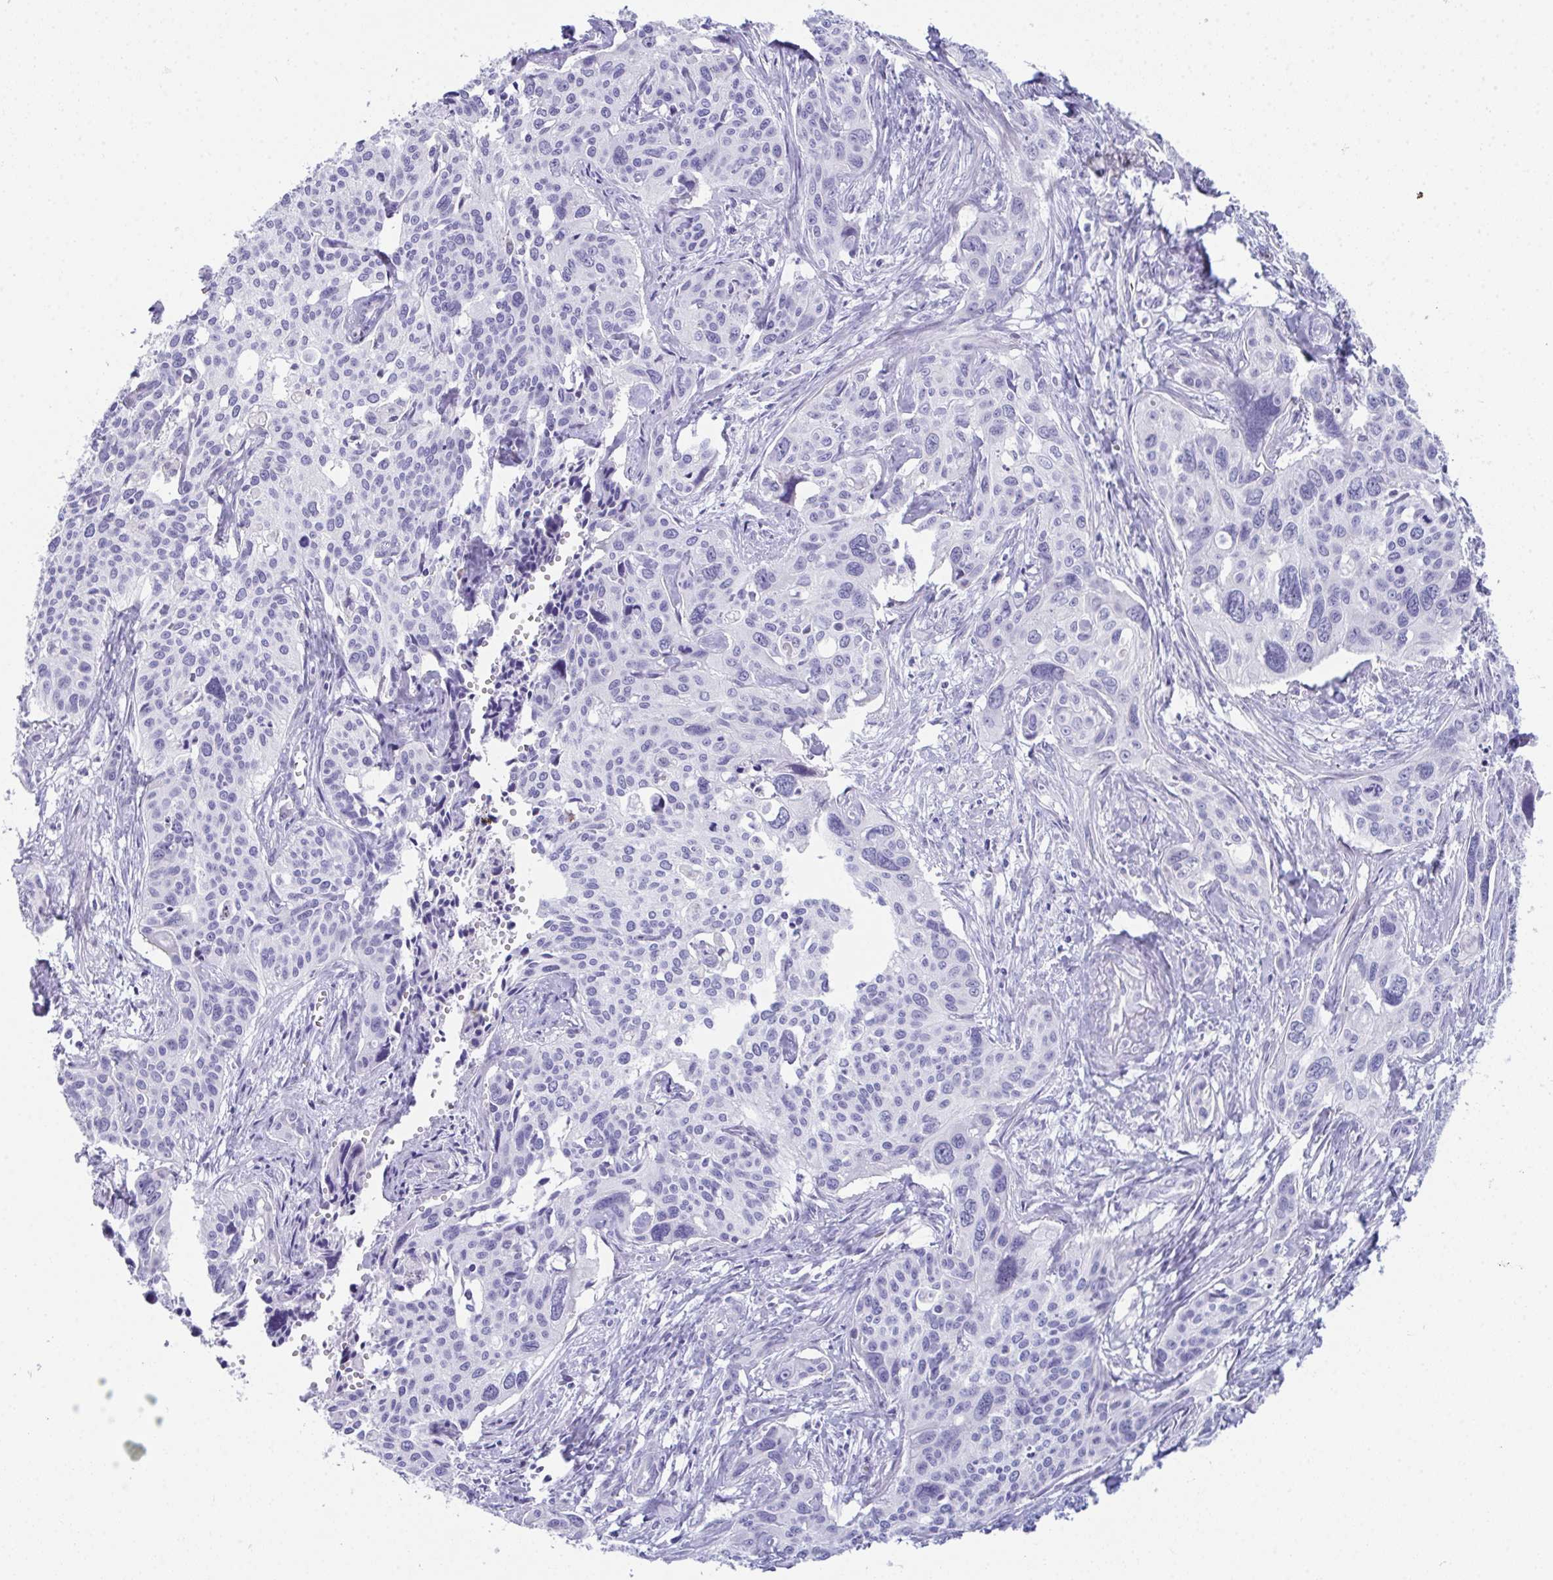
{"staining": {"intensity": "negative", "quantity": "none", "location": "none"}, "tissue": "cervical cancer", "cell_type": "Tumor cells", "image_type": "cancer", "snomed": [{"axis": "morphology", "description": "Squamous cell carcinoma, NOS"}, {"axis": "topography", "description": "Cervix"}], "caption": "Tumor cells are negative for brown protein staining in cervical cancer (squamous cell carcinoma).", "gene": "TEX19", "patient": {"sex": "female", "age": 31}}